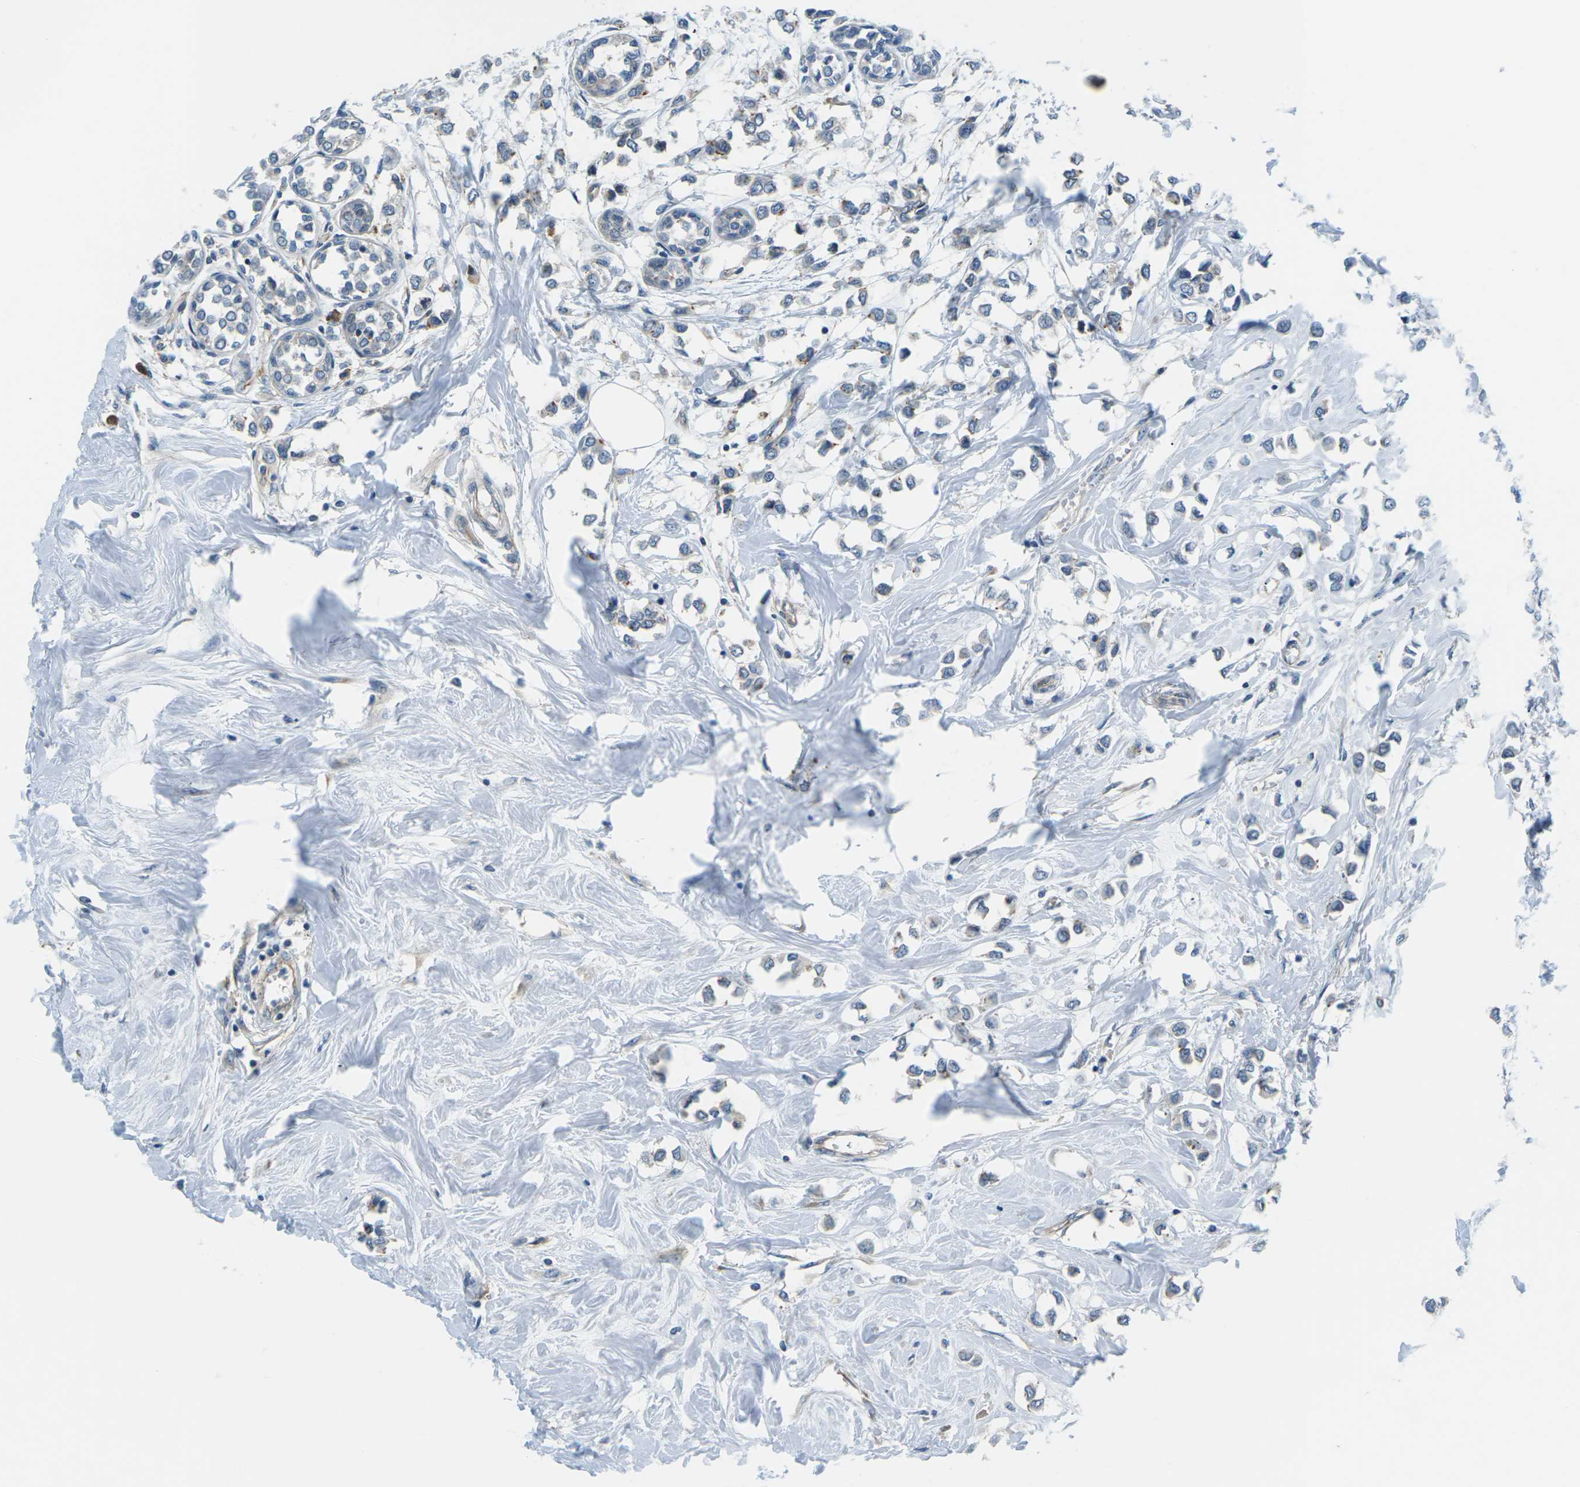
{"staining": {"intensity": "negative", "quantity": "none", "location": "none"}, "tissue": "breast cancer", "cell_type": "Tumor cells", "image_type": "cancer", "snomed": [{"axis": "morphology", "description": "Lobular carcinoma"}, {"axis": "topography", "description": "Breast"}], "caption": "This is a histopathology image of immunohistochemistry staining of breast cancer (lobular carcinoma), which shows no staining in tumor cells. The staining was performed using DAB (3,3'-diaminobenzidine) to visualize the protein expression in brown, while the nuclei were stained in blue with hematoxylin (Magnification: 20x).", "gene": "SLC13A3", "patient": {"sex": "female", "age": 51}}